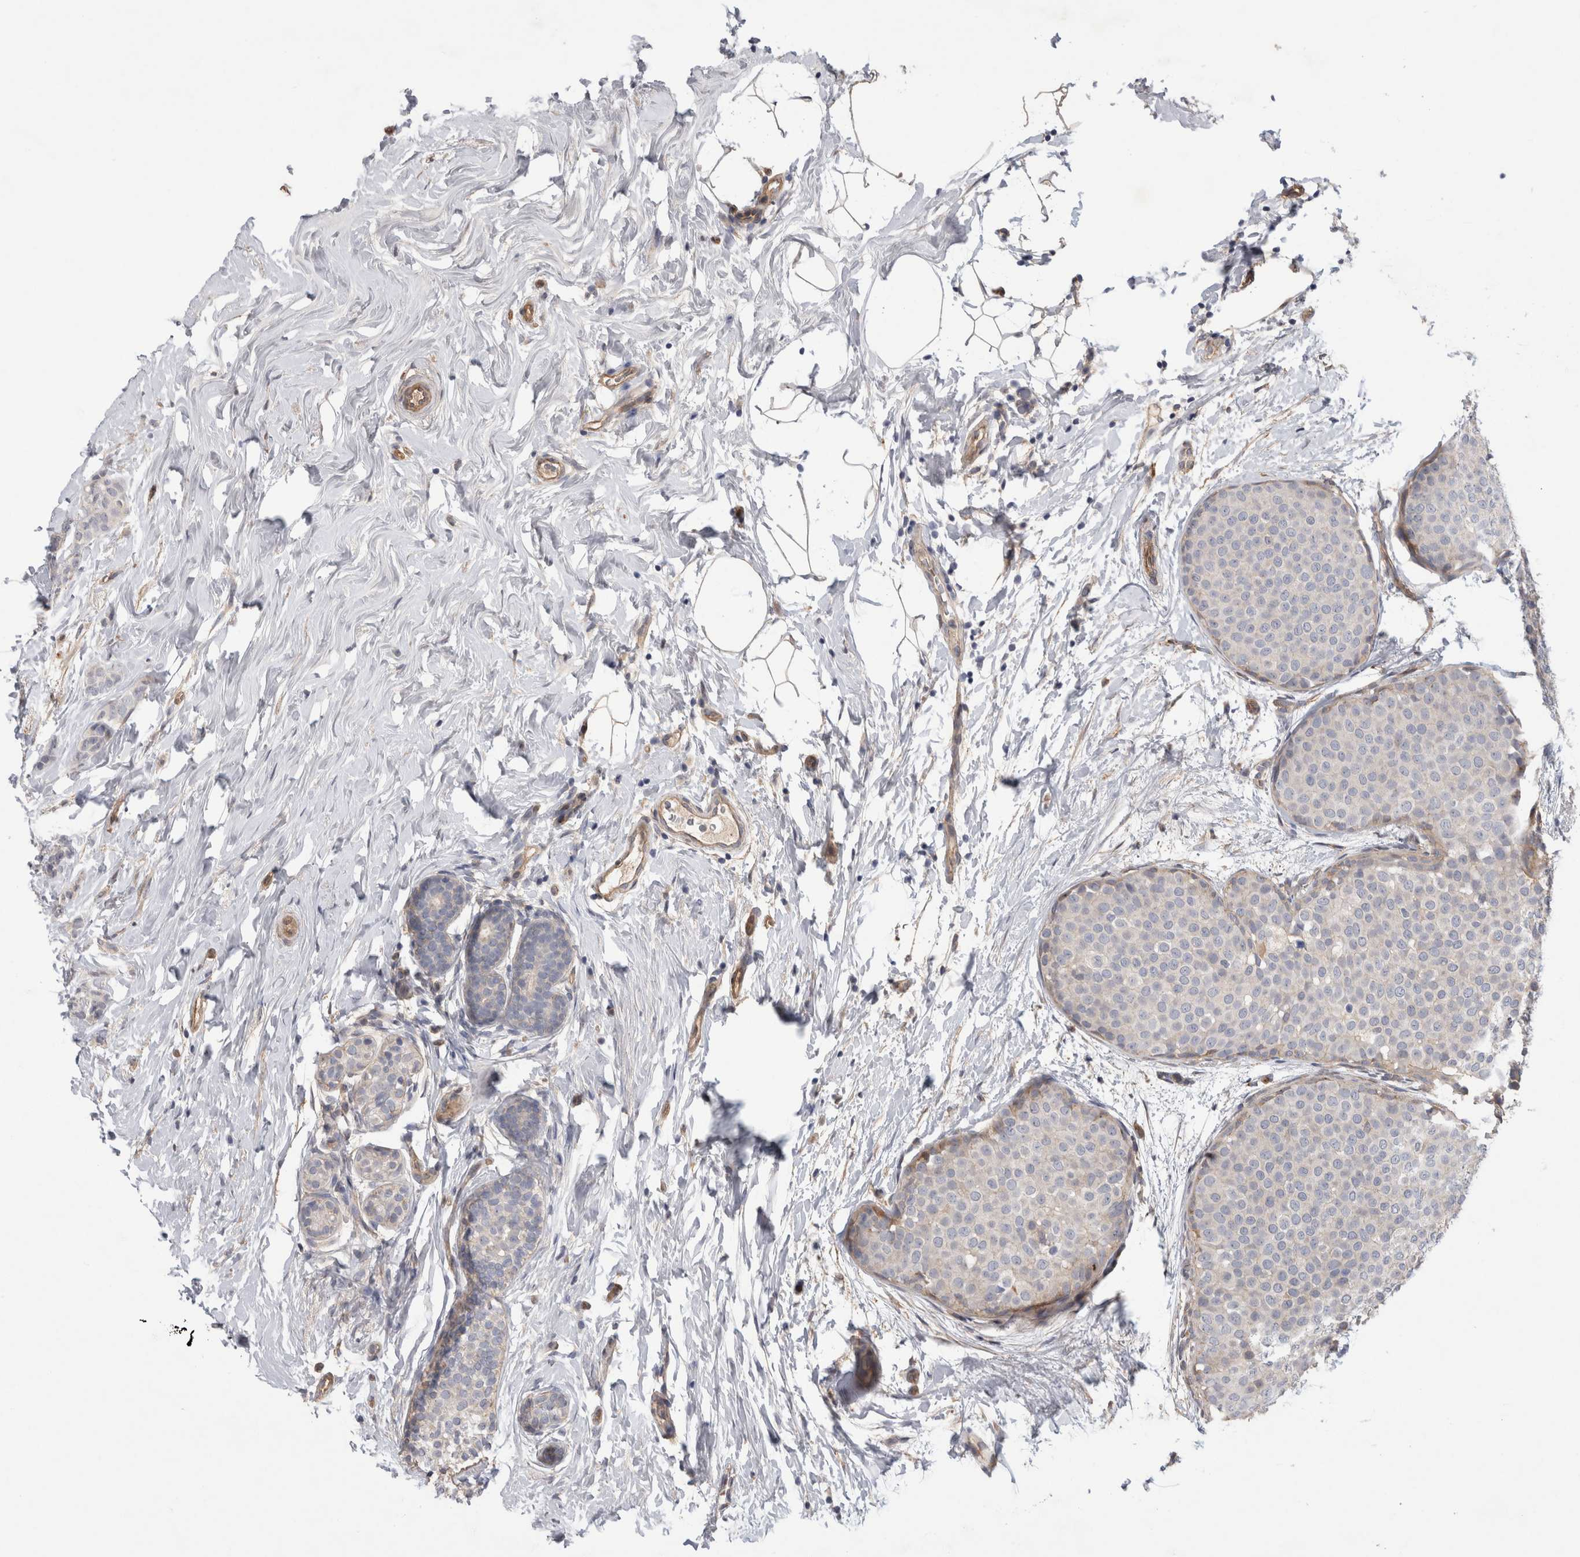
{"staining": {"intensity": "weak", "quantity": "<25%", "location": "cytoplasmic/membranous"}, "tissue": "breast cancer", "cell_type": "Tumor cells", "image_type": "cancer", "snomed": [{"axis": "morphology", "description": "Lobular carcinoma, in situ"}, {"axis": "morphology", "description": "Lobular carcinoma"}, {"axis": "topography", "description": "Breast"}], "caption": "Tumor cells are negative for brown protein staining in breast cancer. (DAB (3,3'-diaminobenzidine) immunohistochemistry (IHC), high magnification).", "gene": "ANKFY1", "patient": {"sex": "female", "age": 41}}